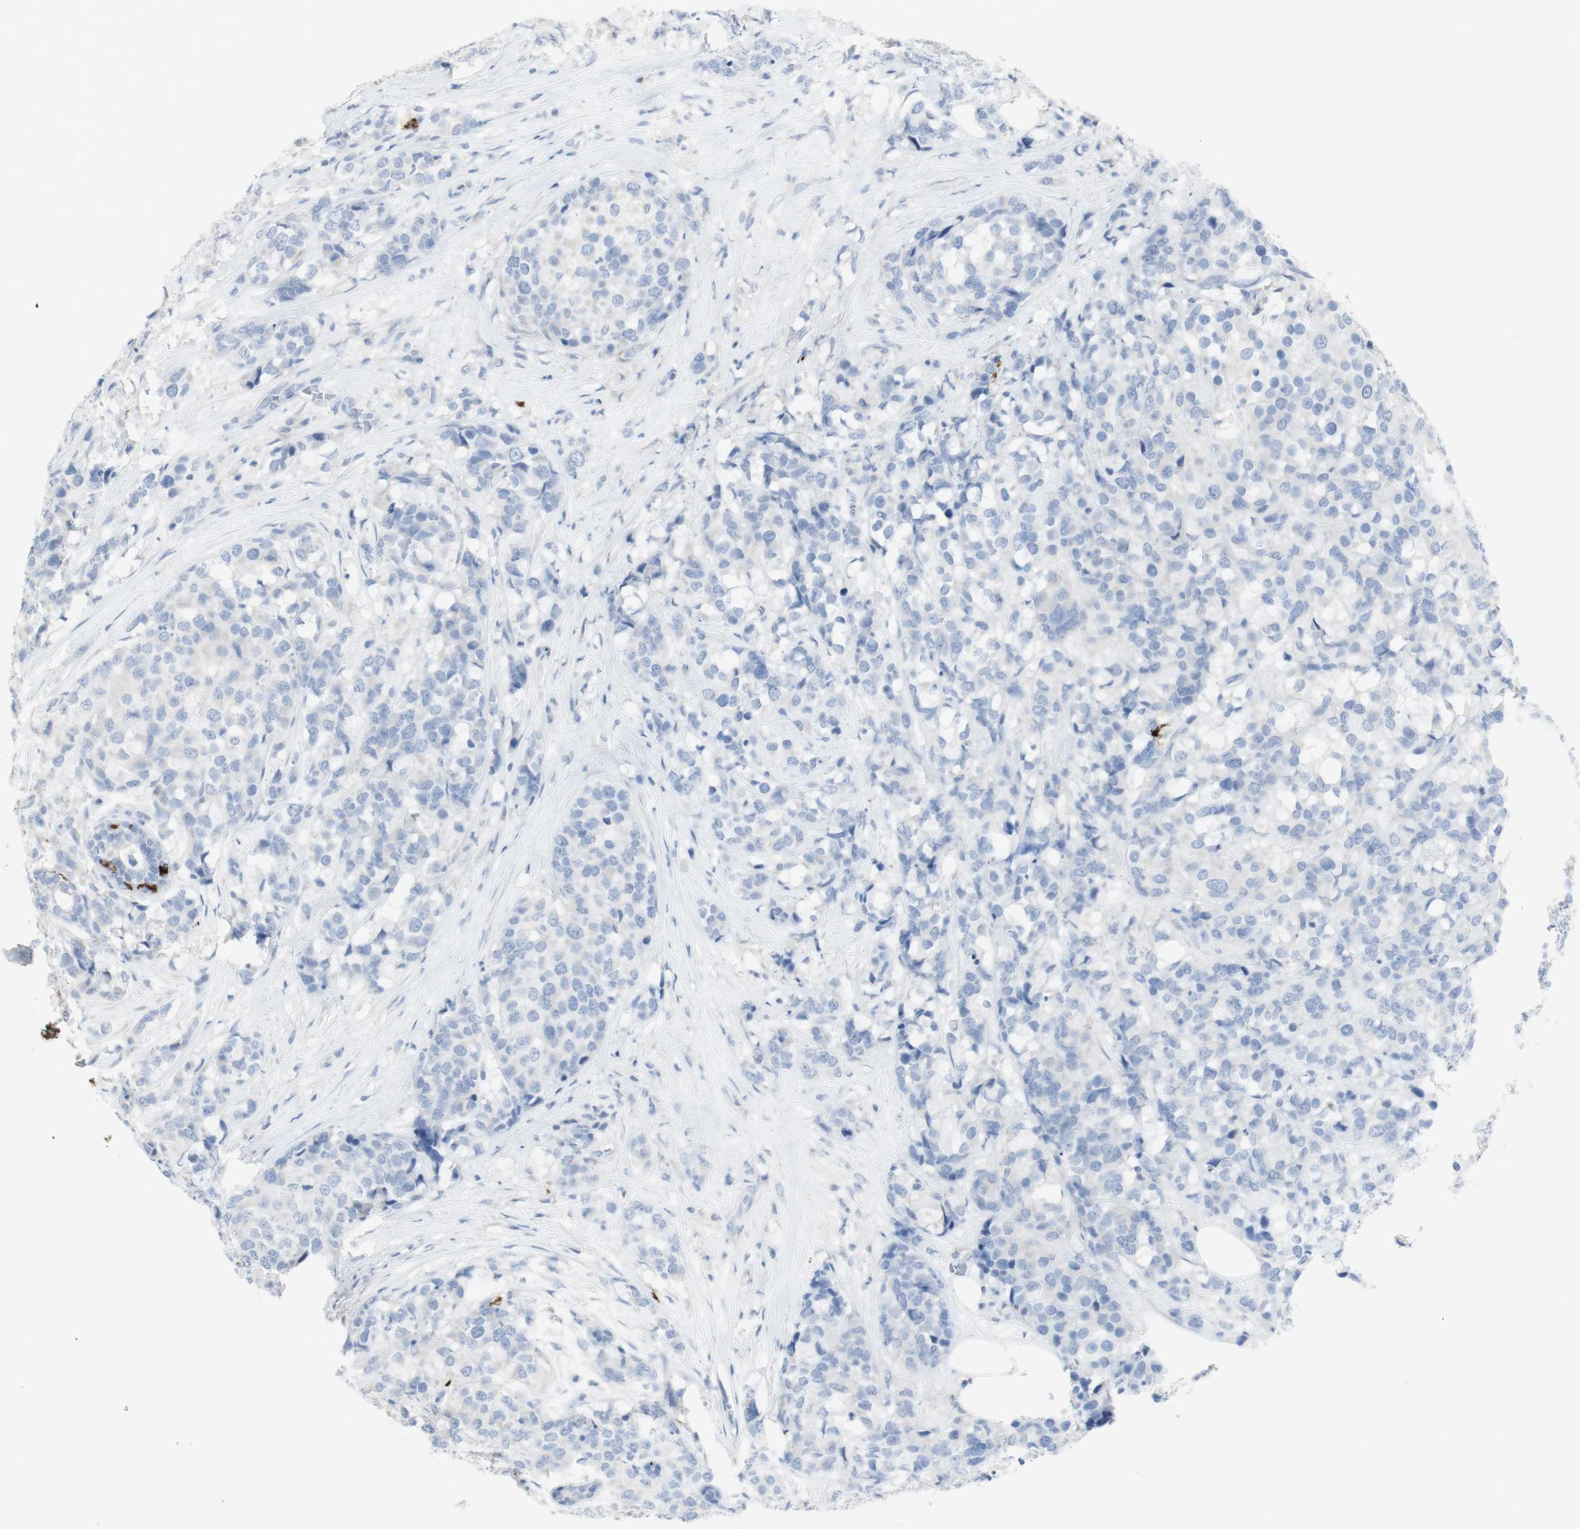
{"staining": {"intensity": "negative", "quantity": "none", "location": "none"}, "tissue": "breast cancer", "cell_type": "Tumor cells", "image_type": "cancer", "snomed": [{"axis": "morphology", "description": "Lobular carcinoma"}, {"axis": "topography", "description": "Breast"}], "caption": "High power microscopy micrograph of an immunohistochemistry (IHC) histopathology image of breast lobular carcinoma, revealing no significant staining in tumor cells.", "gene": "CD207", "patient": {"sex": "female", "age": 59}}